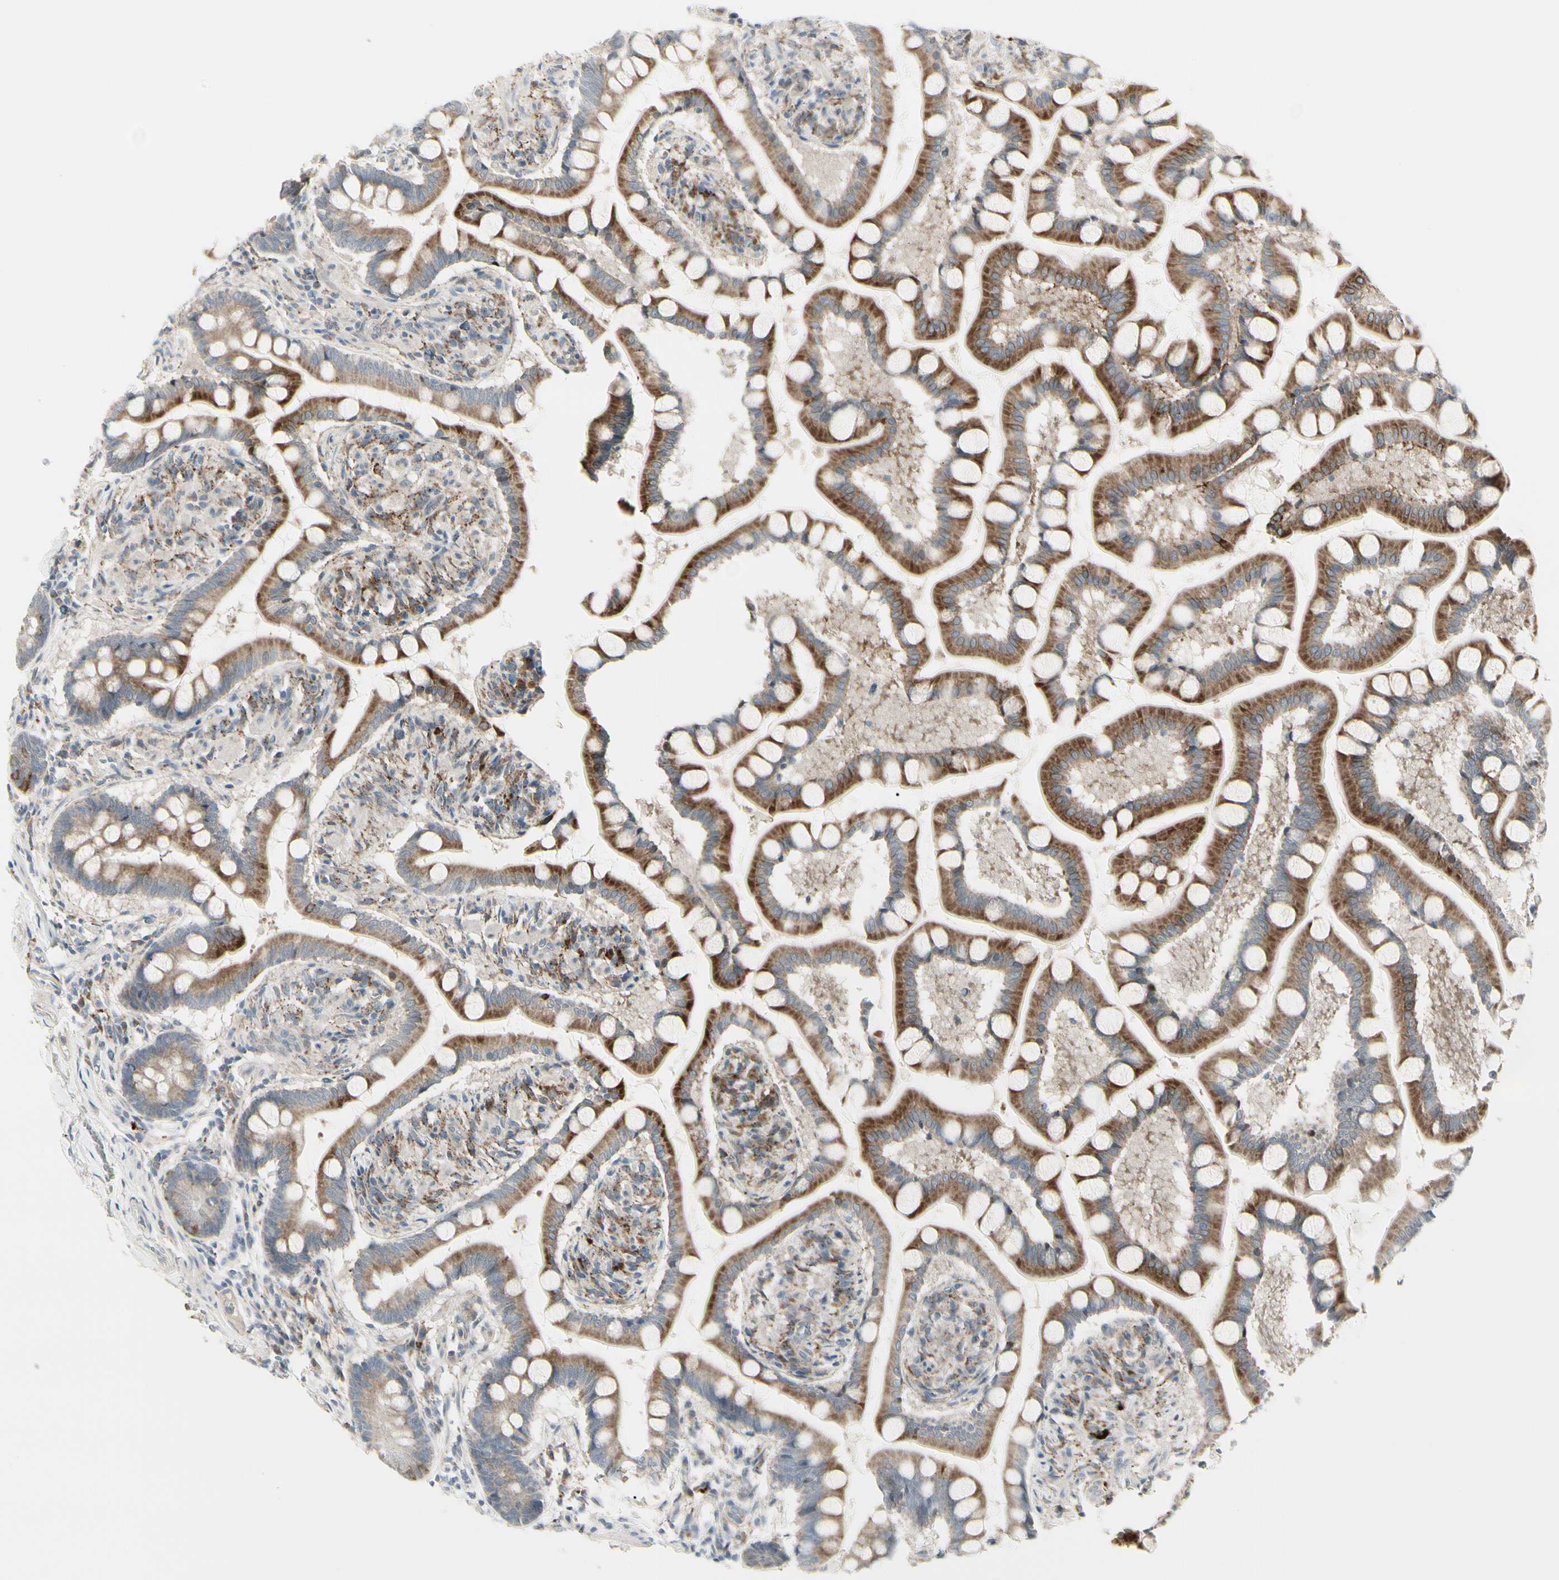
{"staining": {"intensity": "strong", "quantity": ">75%", "location": "cytoplasmic/membranous"}, "tissue": "small intestine", "cell_type": "Glandular cells", "image_type": "normal", "snomed": [{"axis": "morphology", "description": "Normal tissue, NOS"}, {"axis": "topography", "description": "Small intestine"}], "caption": "IHC staining of unremarkable small intestine, which shows high levels of strong cytoplasmic/membranous expression in approximately >75% of glandular cells indicating strong cytoplasmic/membranous protein staining. The staining was performed using DAB (brown) for protein detection and nuclei were counterstained in hematoxylin (blue).", "gene": "GRN", "patient": {"sex": "male", "age": 41}}